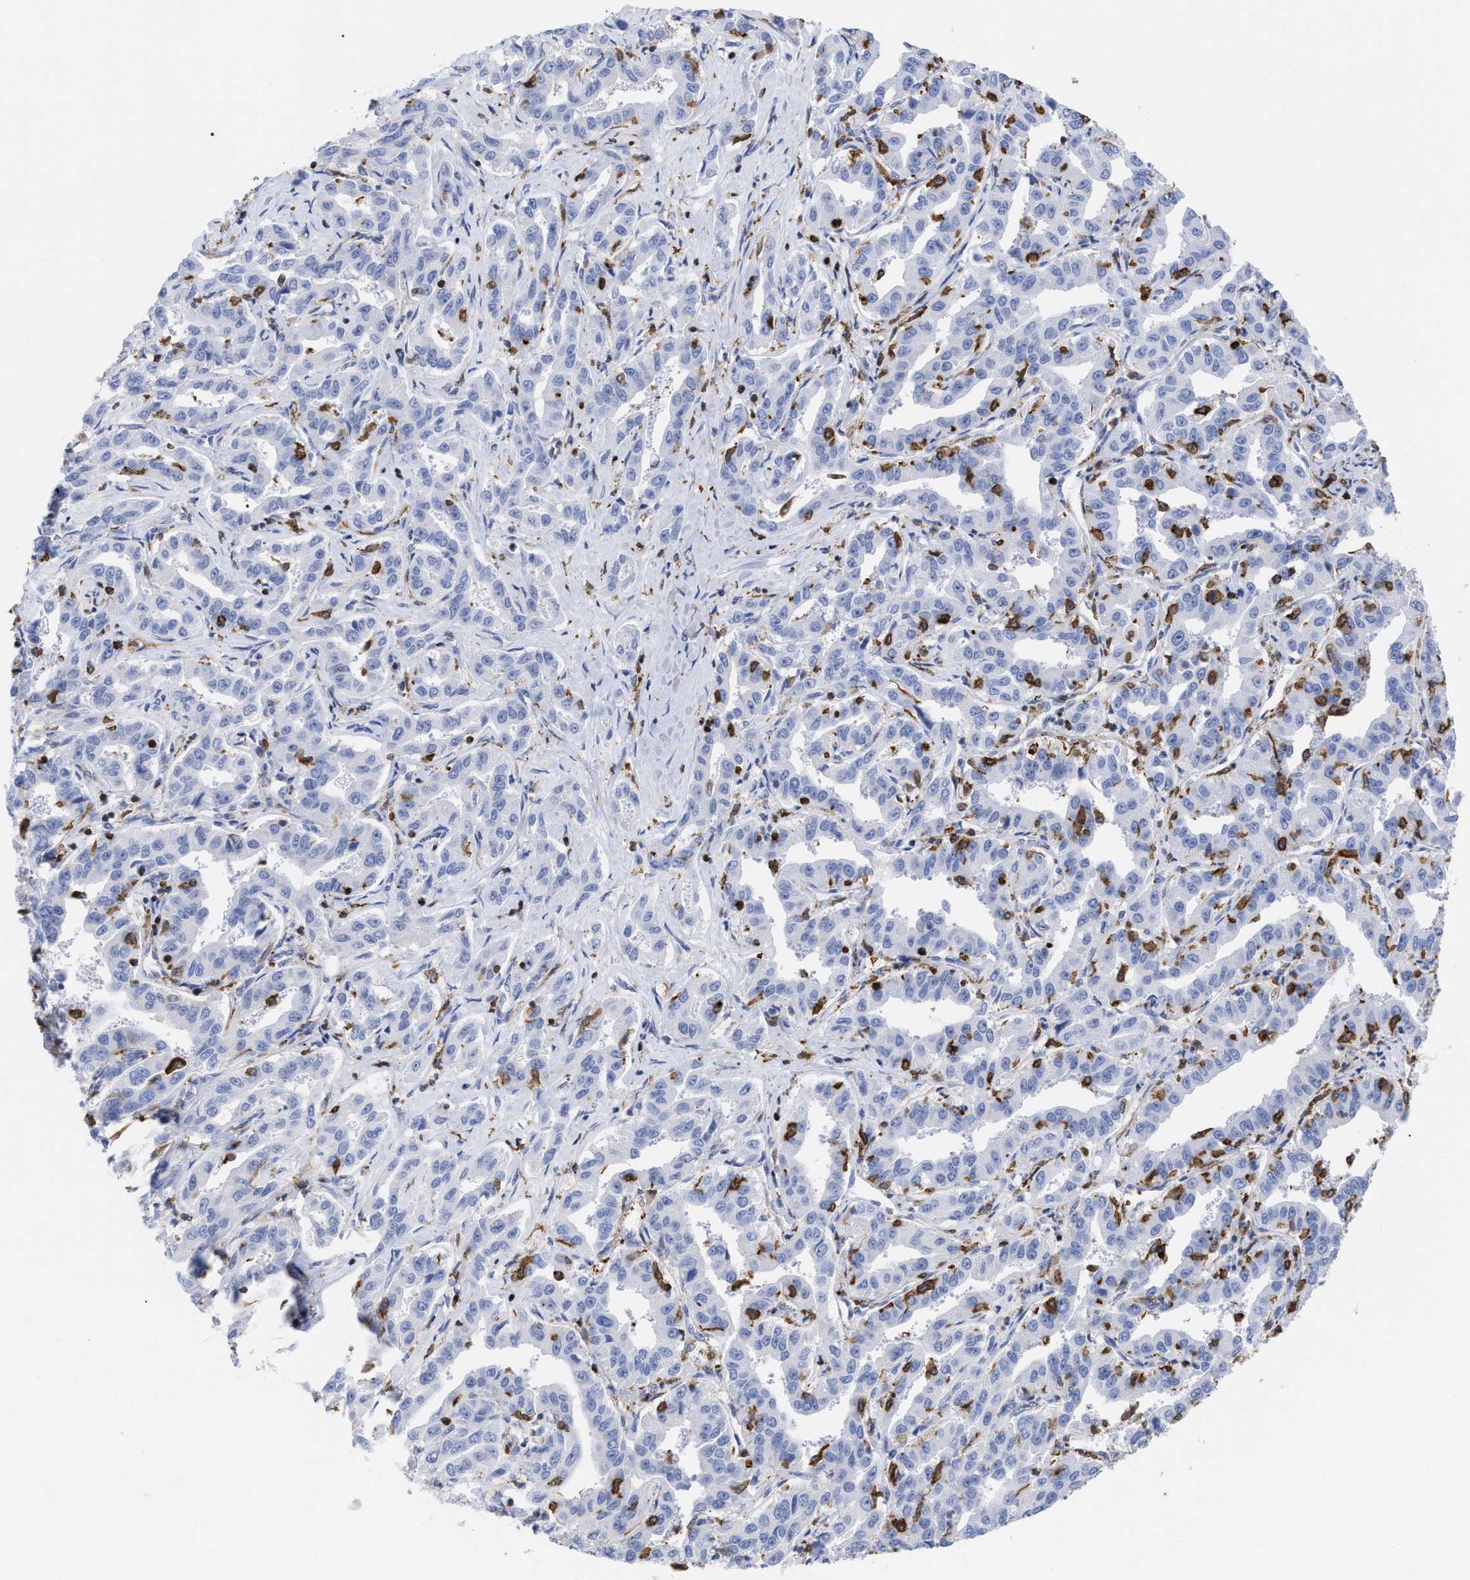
{"staining": {"intensity": "negative", "quantity": "none", "location": "none"}, "tissue": "liver cancer", "cell_type": "Tumor cells", "image_type": "cancer", "snomed": [{"axis": "morphology", "description": "Cholangiocarcinoma"}, {"axis": "topography", "description": "Liver"}], "caption": "A photomicrograph of human liver cancer (cholangiocarcinoma) is negative for staining in tumor cells.", "gene": "HCLS1", "patient": {"sex": "male", "age": 59}}